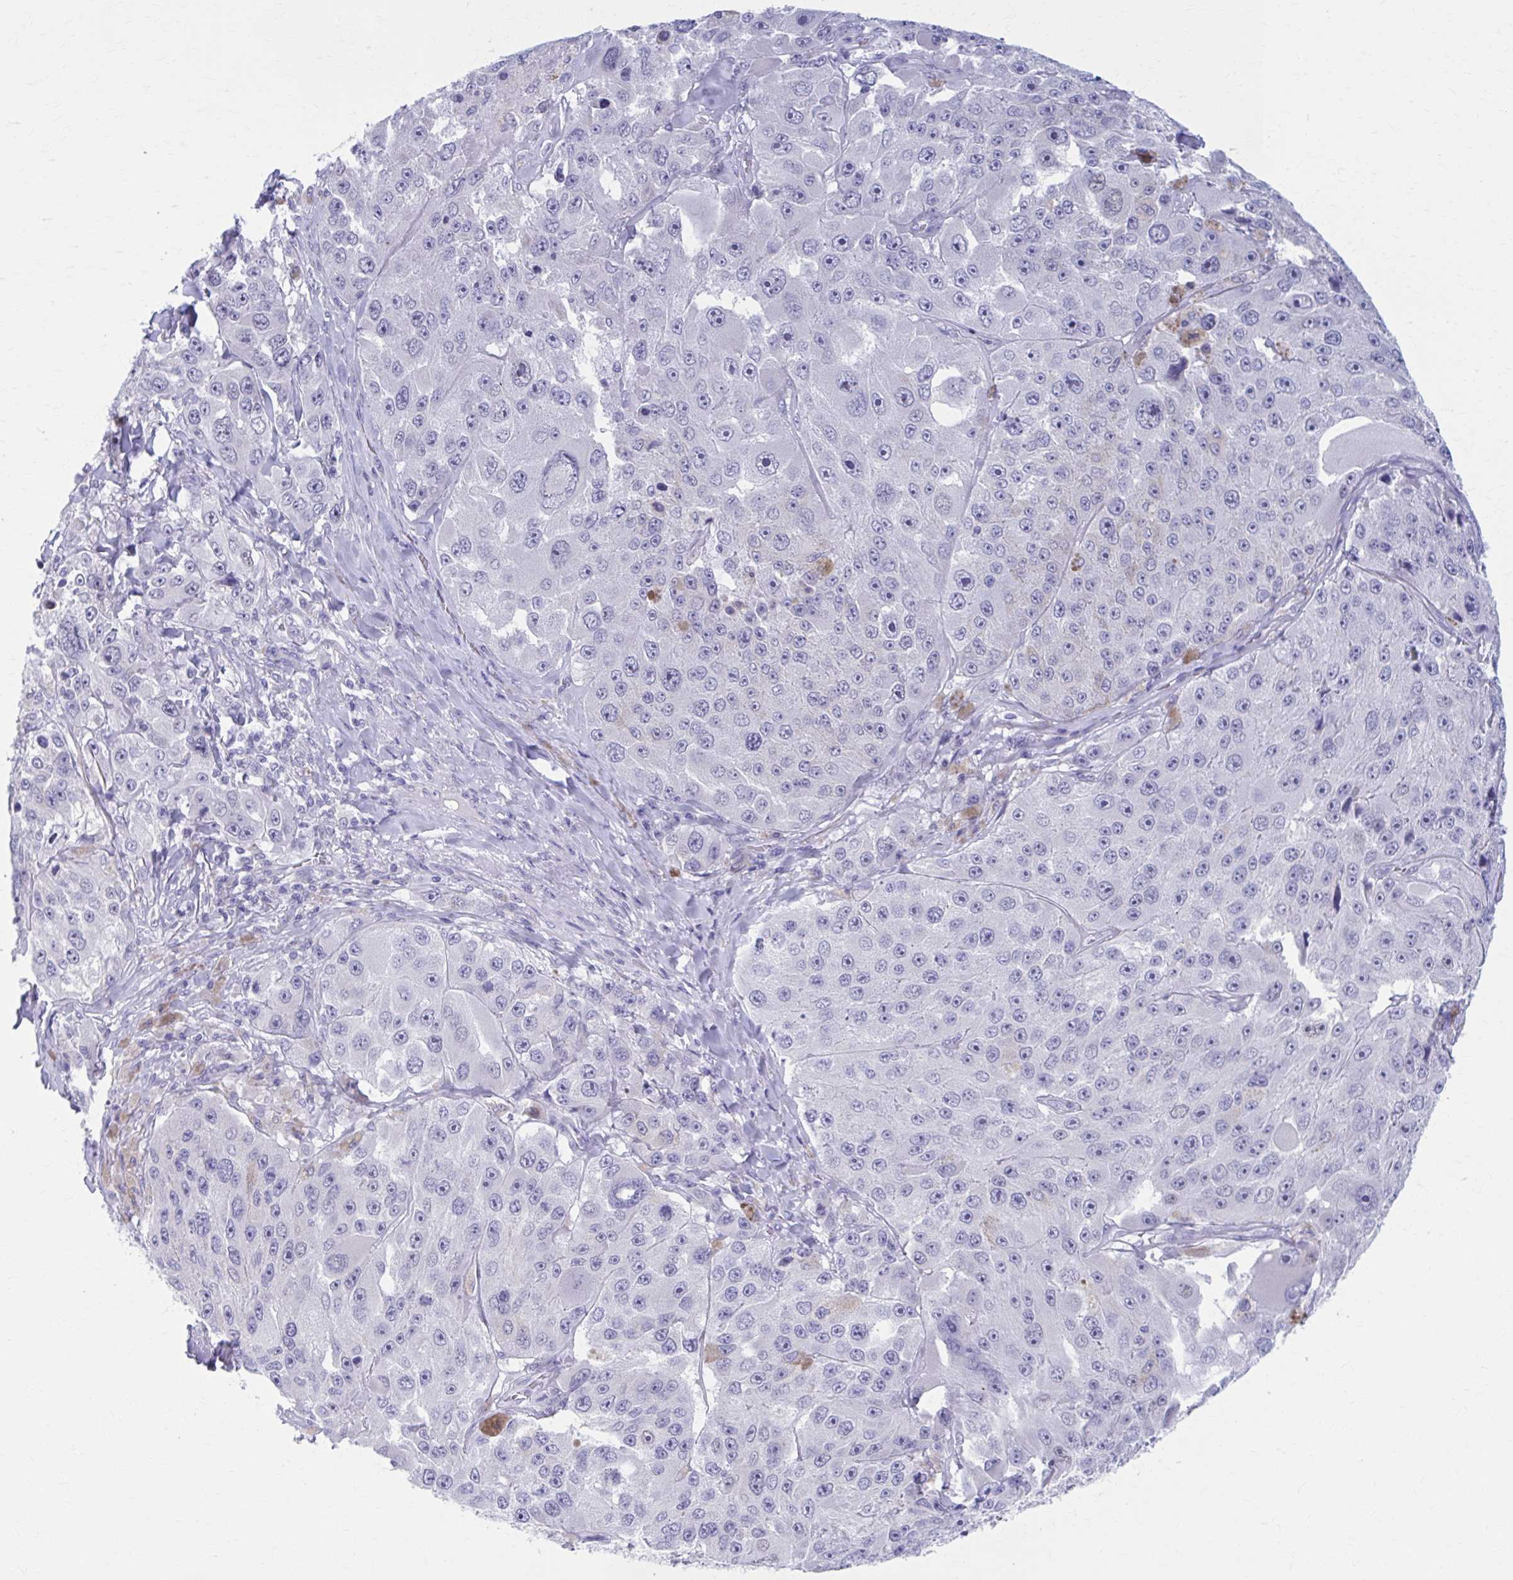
{"staining": {"intensity": "moderate", "quantity": "<25%", "location": "nuclear"}, "tissue": "melanoma", "cell_type": "Tumor cells", "image_type": "cancer", "snomed": [{"axis": "morphology", "description": "Malignant melanoma, Metastatic site"}, {"axis": "topography", "description": "Lymph node"}], "caption": "Tumor cells demonstrate low levels of moderate nuclear staining in about <25% of cells in malignant melanoma (metastatic site).", "gene": "CCDC105", "patient": {"sex": "male", "age": 62}}